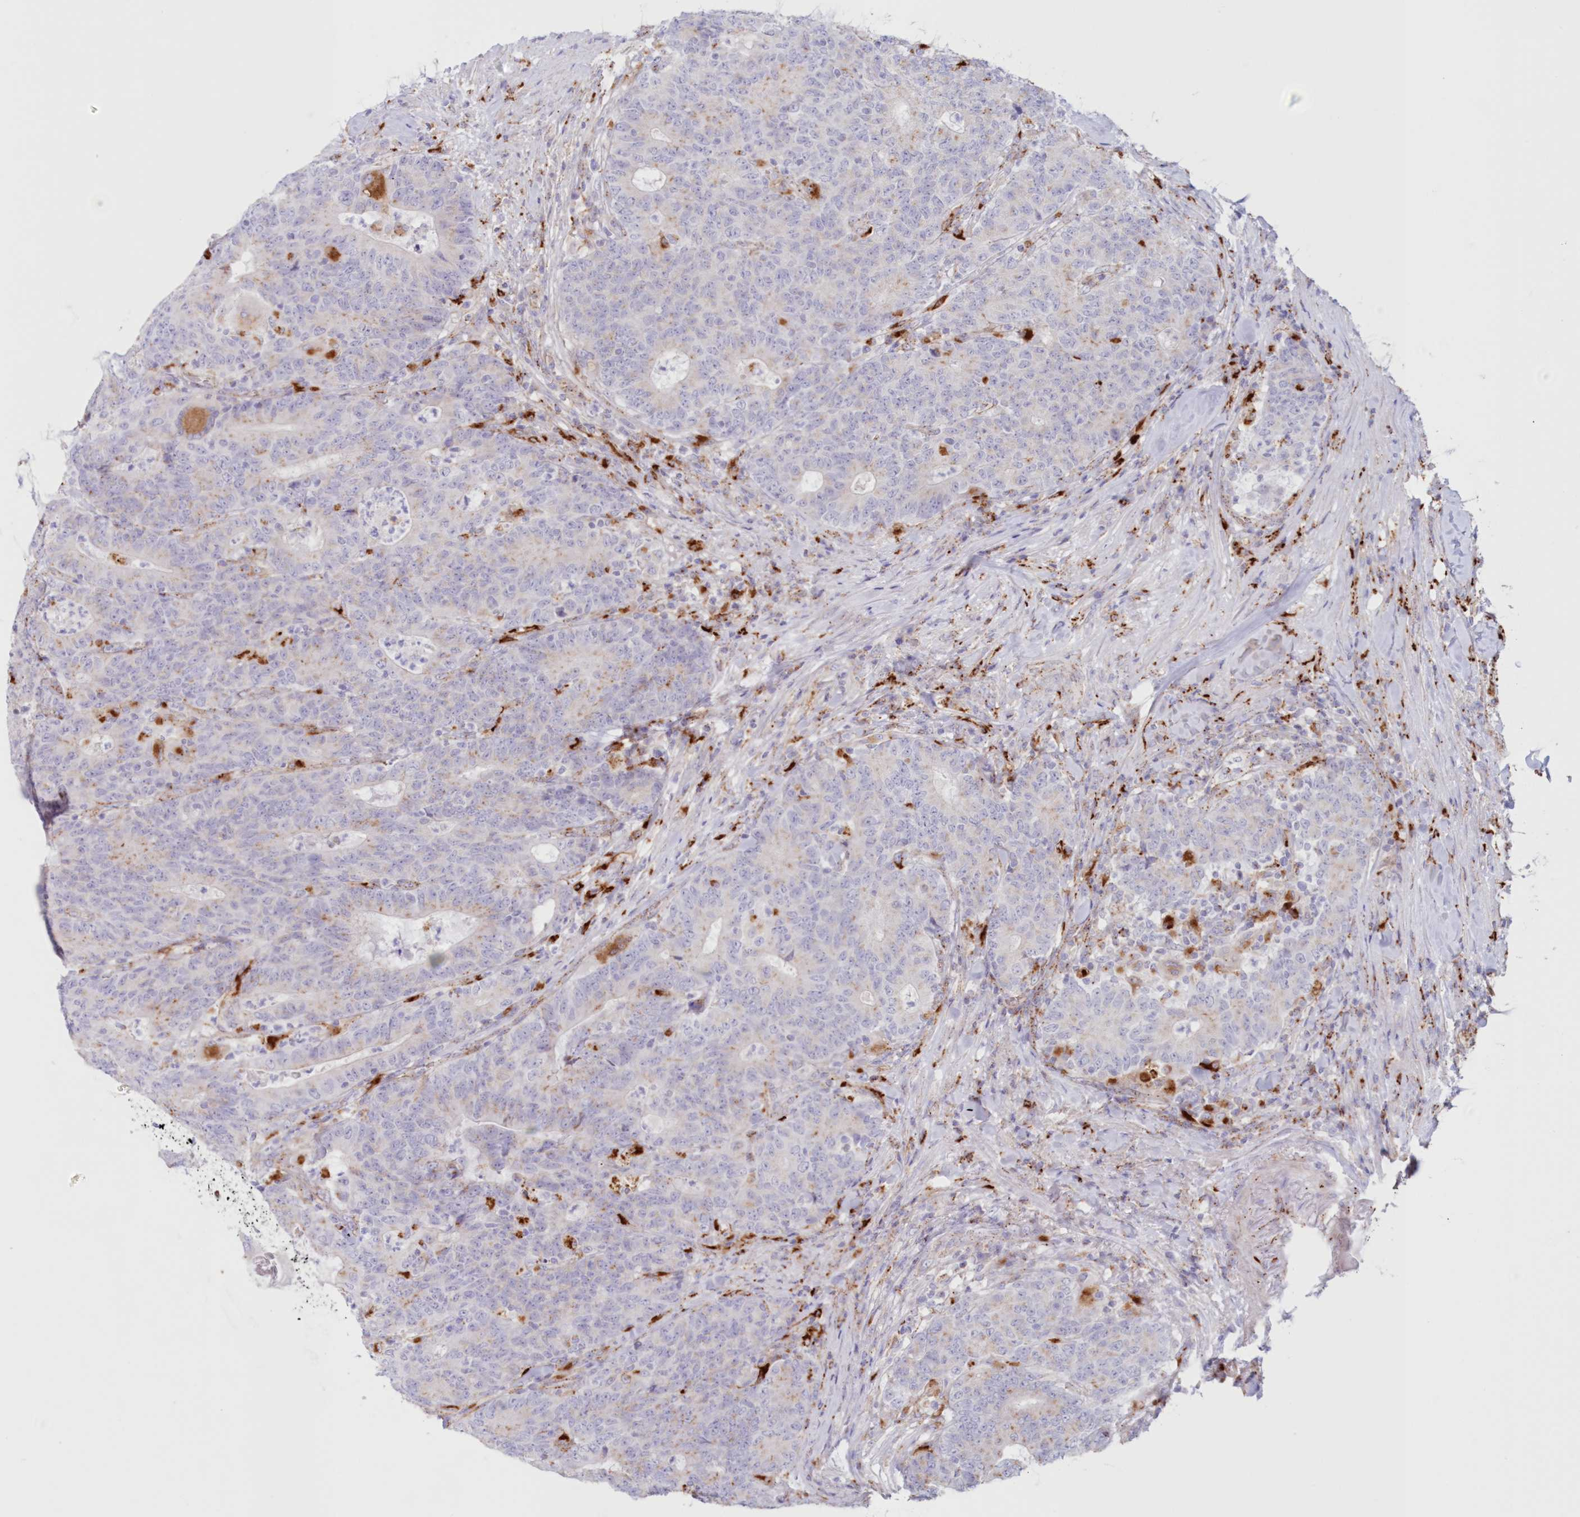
{"staining": {"intensity": "weak", "quantity": "<25%", "location": "cytoplasmic/membranous"}, "tissue": "colorectal cancer", "cell_type": "Tumor cells", "image_type": "cancer", "snomed": [{"axis": "morphology", "description": "Normal tissue, NOS"}, {"axis": "morphology", "description": "Adenocarcinoma, NOS"}, {"axis": "topography", "description": "Colon"}], "caption": "Human adenocarcinoma (colorectal) stained for a protein using IHC shows no expression in tumor cells.", "gene": "TPP1", "patient": {"sex": "female", "age": 75}}